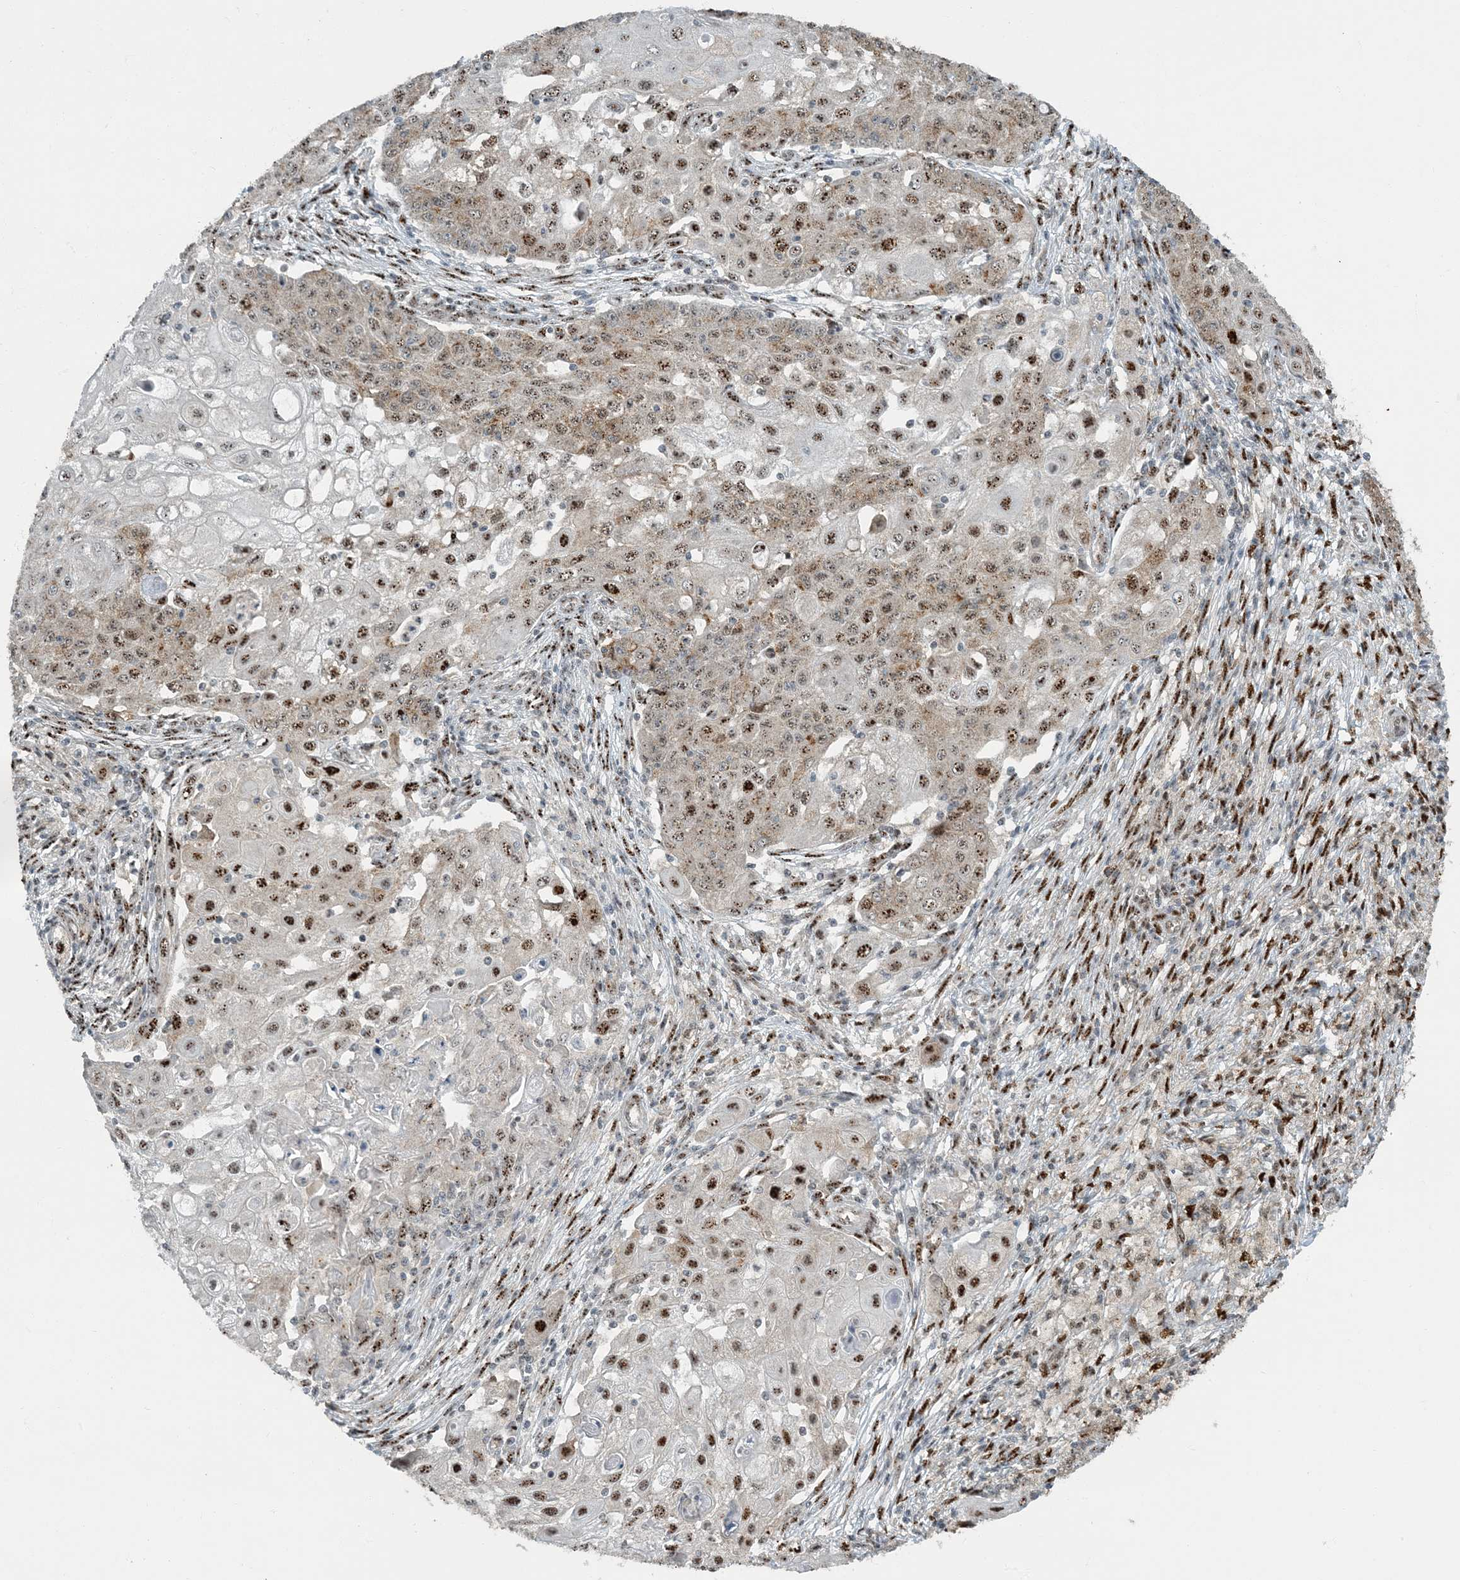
{"staining": {"intensity": "moderate", "quantity": ">75%", "location": "cytoplasmic/membranous,nuclear"}, "tissue": "ovarian cancer", "cell_type": "Tumor cells", "image_type": "cancer", "snomed": [{"axis": "morphology", "description": "Carcinoma, endometroid"}, {"axis": "topography", "description": "Ovary"}], "caption": "A brown stain shows moderate cytoplasmic/membranous and nuclear positivity of a protein in ovarian cancer (endometroid carcinoma) tumor cells.", "gene": "MBD1", "patient": {"sex": "female", "age": 42}}